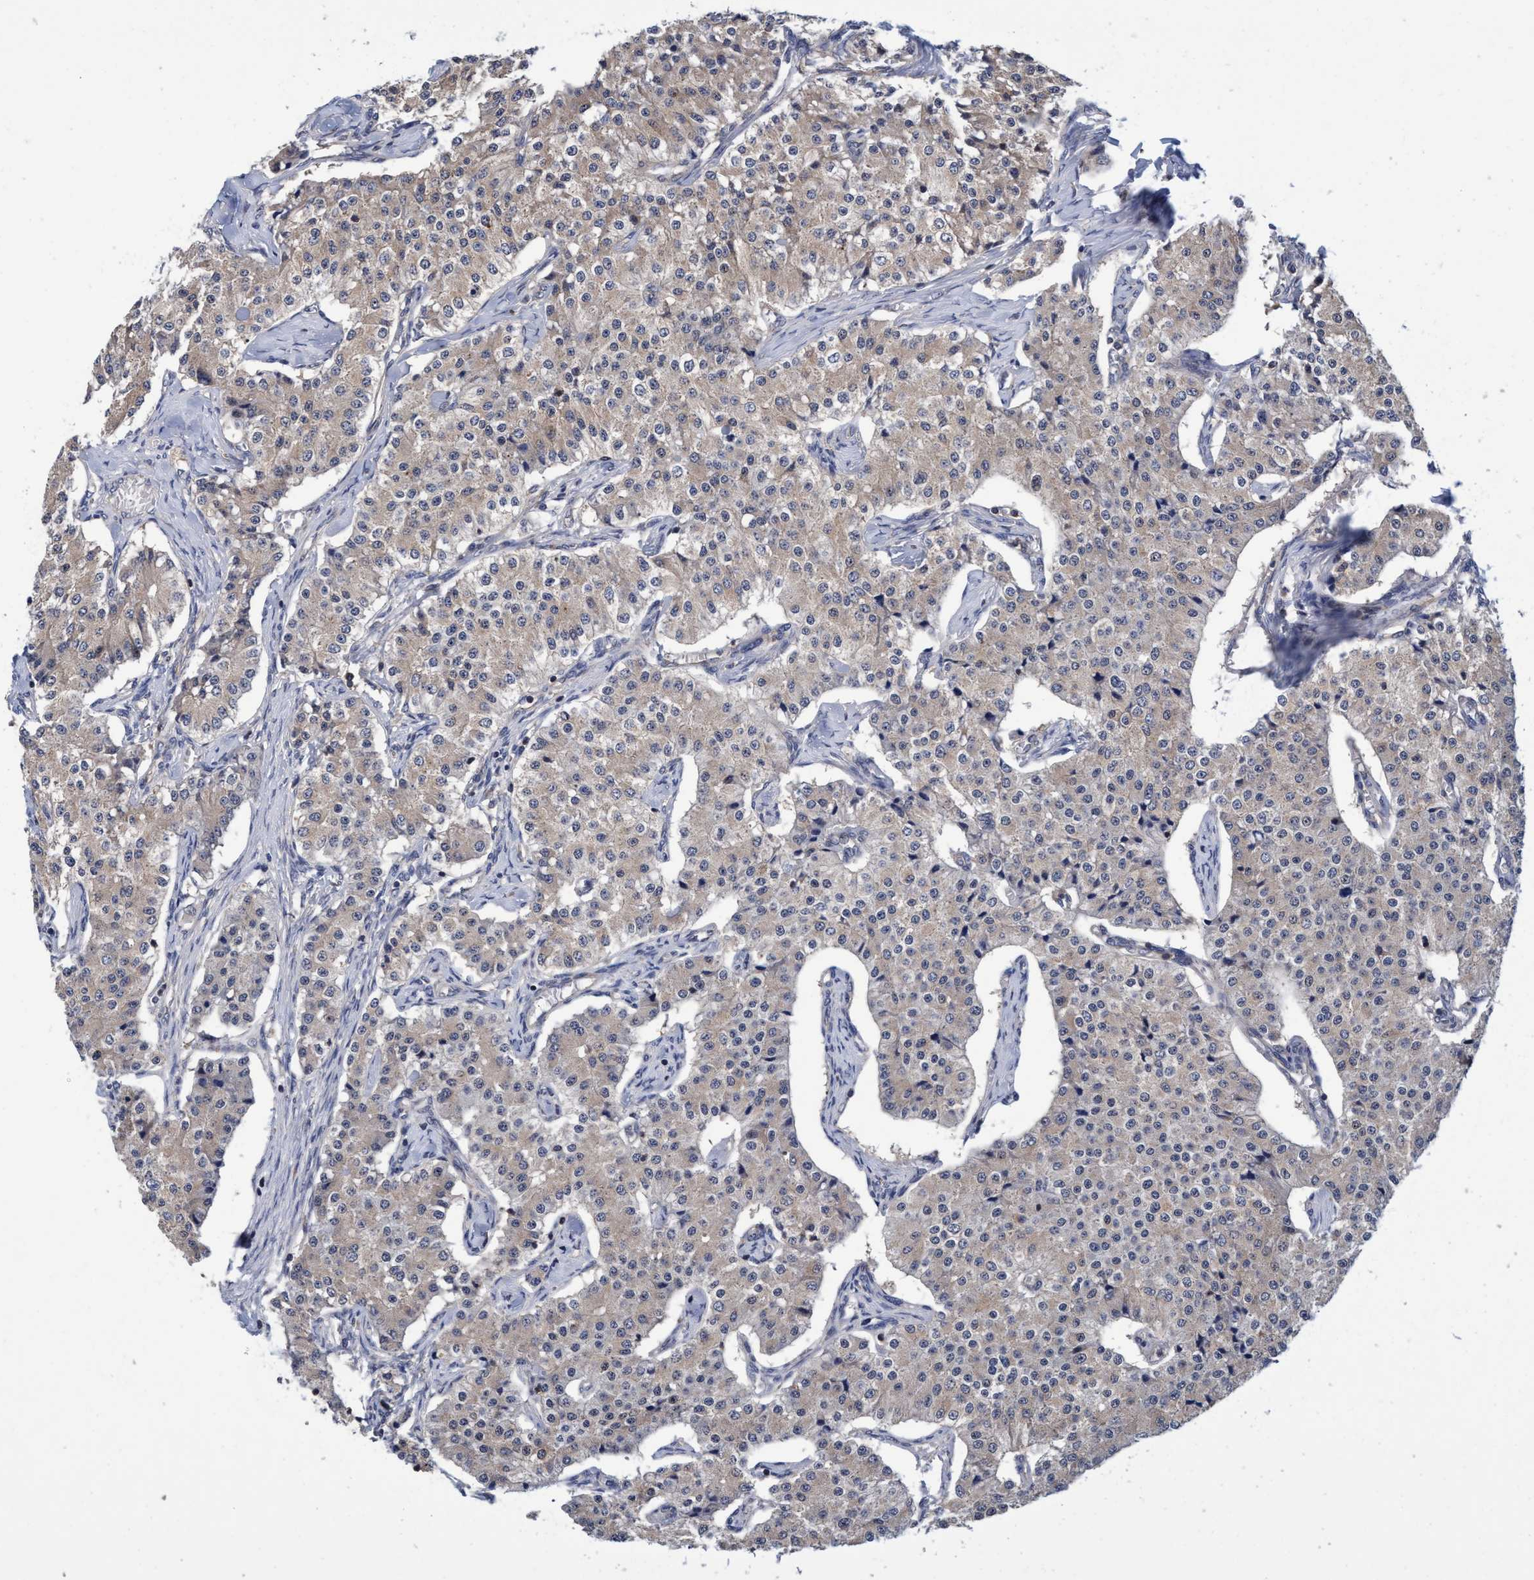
{"staining": {"intensity": "negative", "quantity": "none", "location": "none"}, "tissue": "carcinoid", "cell_type": "Tumor cells", "image_type": "cancer", "snomed": [{"axis": "morphology", "description": "Carcinoid, malignant, NOS"}, {"axis": "topography", "description": "Colon"}], "caption": "IHC of human carcinoid exhibits no expression in tumor cells.", "gene": "CALCOCO2", "patient": {"sex": "female", "age": 52}}